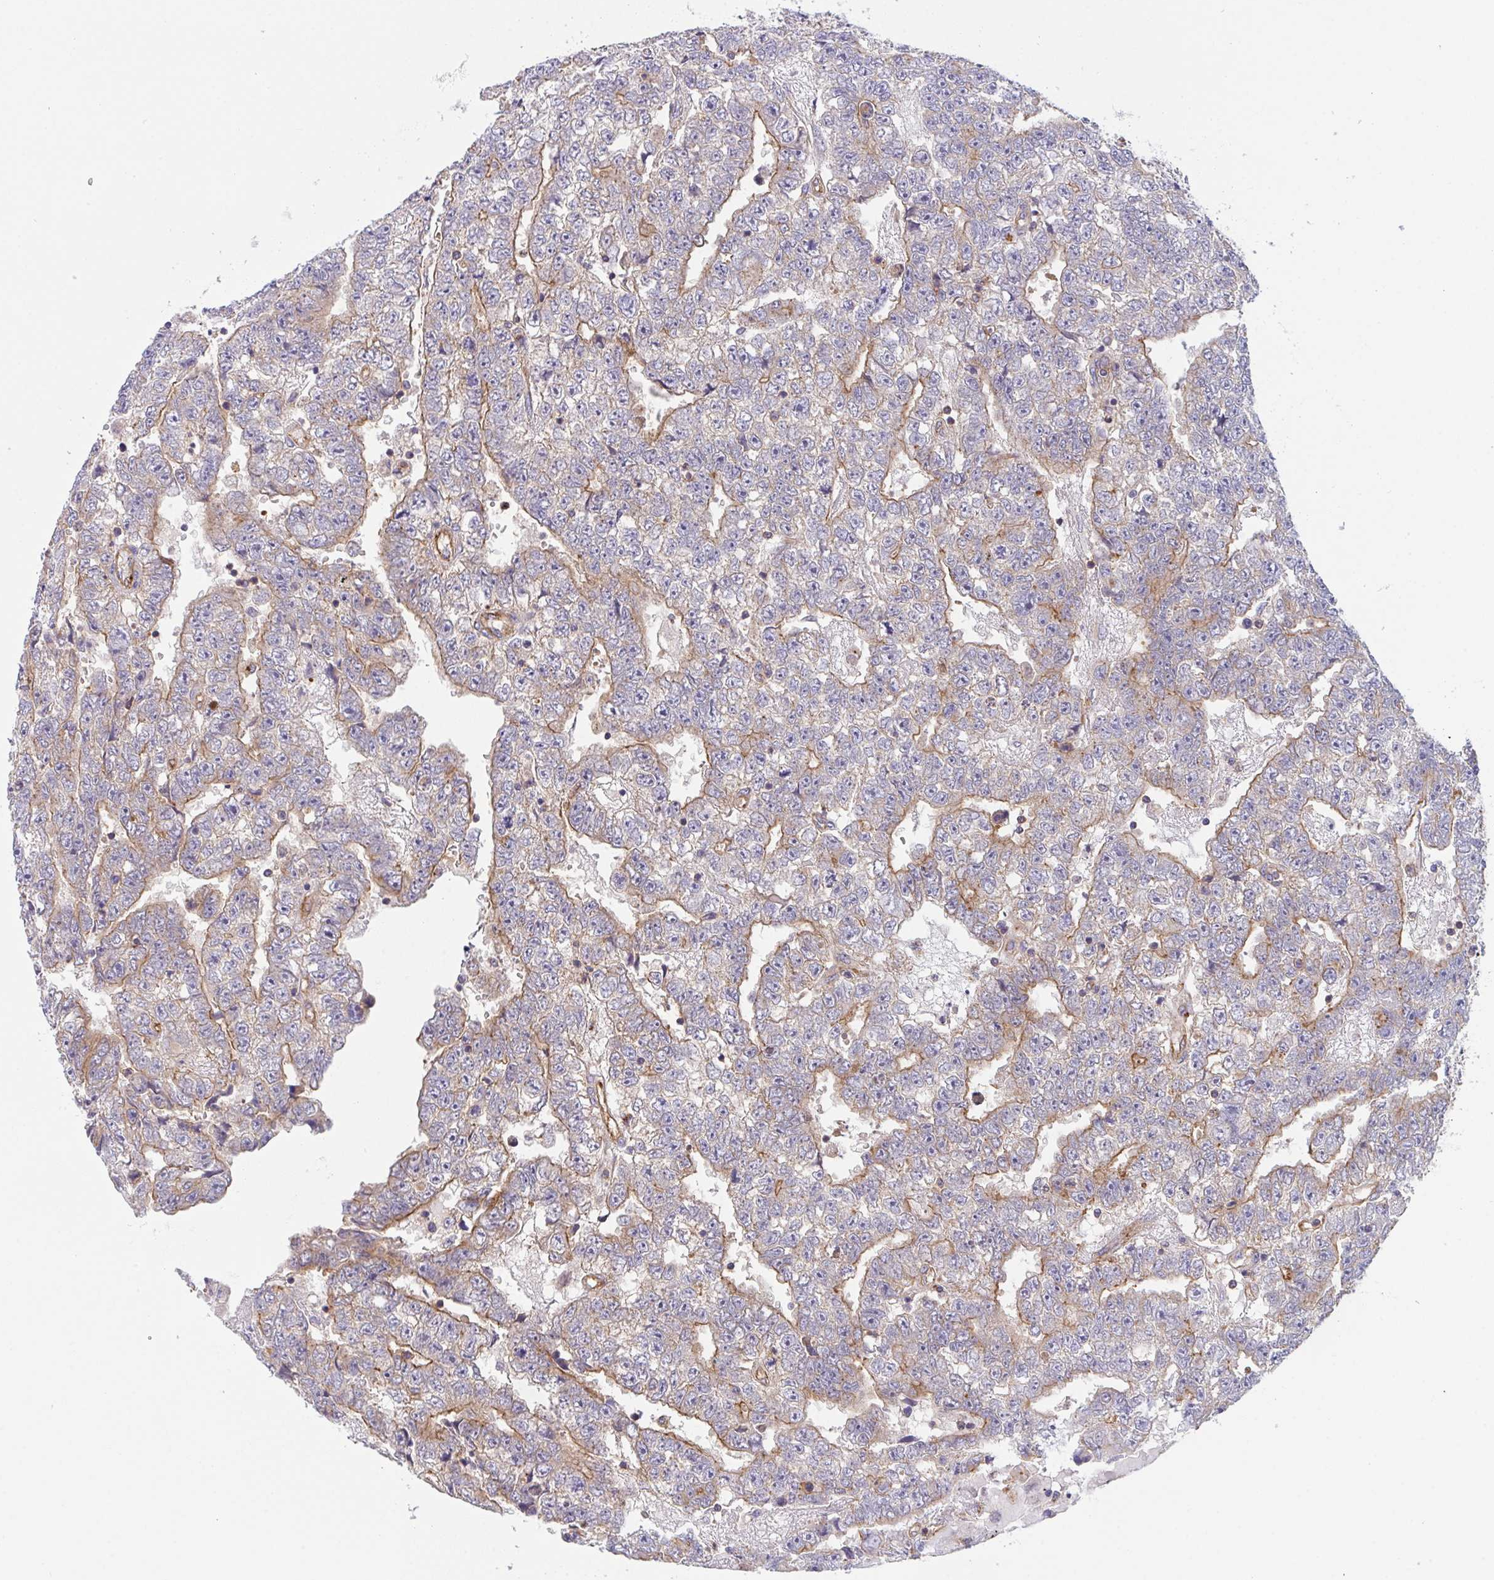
{"staining": {"intensity": "moderate", "quantity": "25%-75%", "location": "cytoplasmic/membranous"}, "tissue": "testis cancer", "cell_type": "Tumor cells", "image_type": "cancer", "snomed": [{"axis": "morphology", "description": "Carcinoma, Embryonal, NOS"}, {"axis": "topography", "description": "Testis"}], "caption": "An image of human testis cancer (embryonal carcinoma) stained for a protein displays moderate cytoplasmic/membranous brown staining in tumor cells. The staining is performed using DAB (3,3'-diaminobenzidine) brown chromogen to label protein expression. The nuclei are counter-stained blue using hematoxylin.", "gene": "C4orf36", "patient": {"sex": "male", "age": 25}}